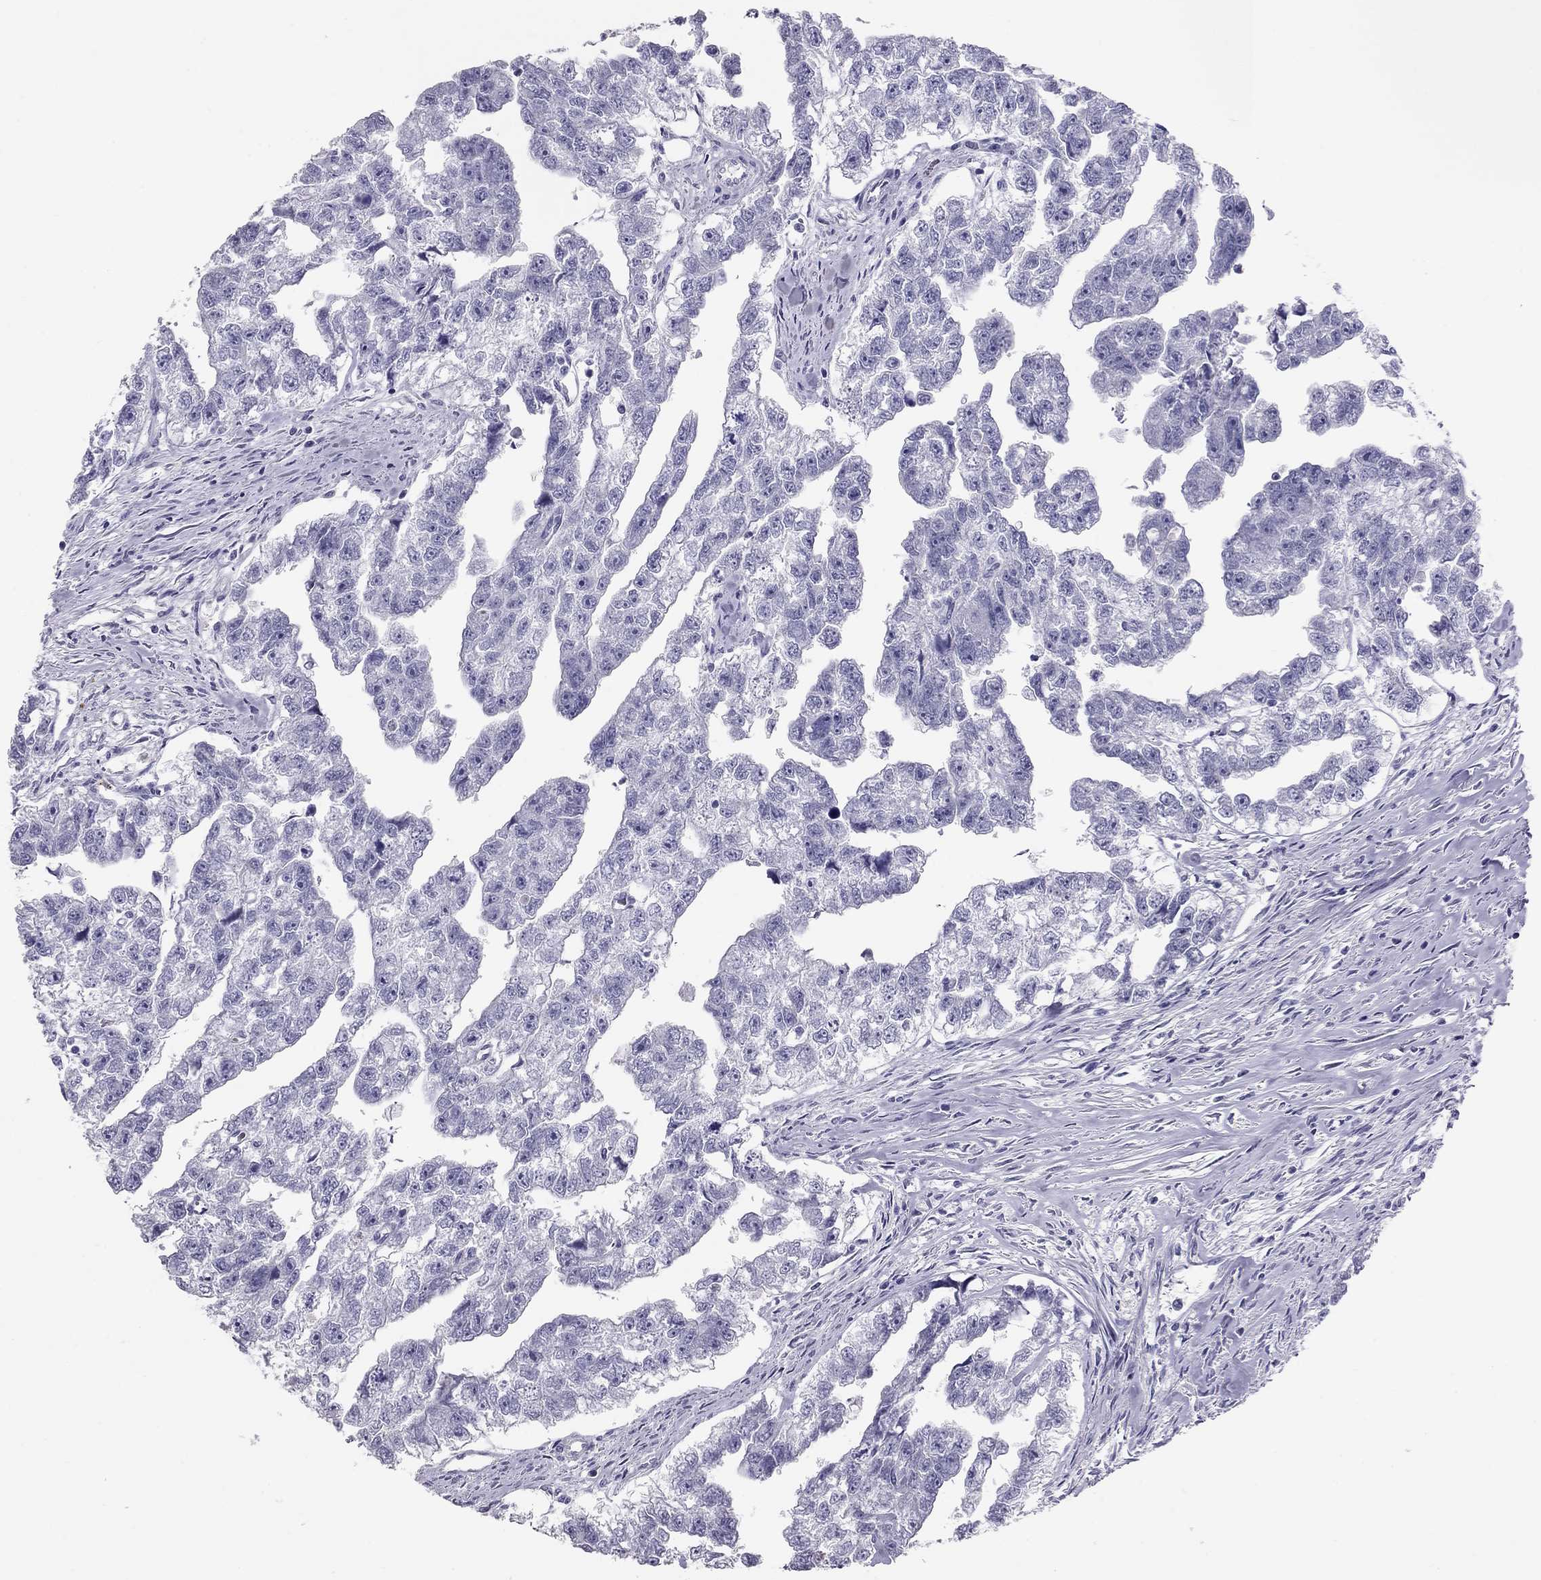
{"staining": {"intensity": "negative", "quantity": "none", "location": "none"}, "tissue": "testis cancer", "cell_type": "Tumor cells", "image_type": "cancer", "snomed": [{"axis": "morphology", "description": "Carcinoma, Embryonal, NOS"}, {"axis": "morphology", "description": "Teratoma, malignant, NOS"}, {"axis": "topography", "description": "Testis"}], "caption": "High magnification brightfield microscopy of testis cancer stained with DAB (3,3'-diaminobenzidine) (brown) and counterstained with hematoxylin (blue): tumor cells show no significant positivity.", "gene": "IL17REL", "patient": {"sex": "male", "age": 44}}